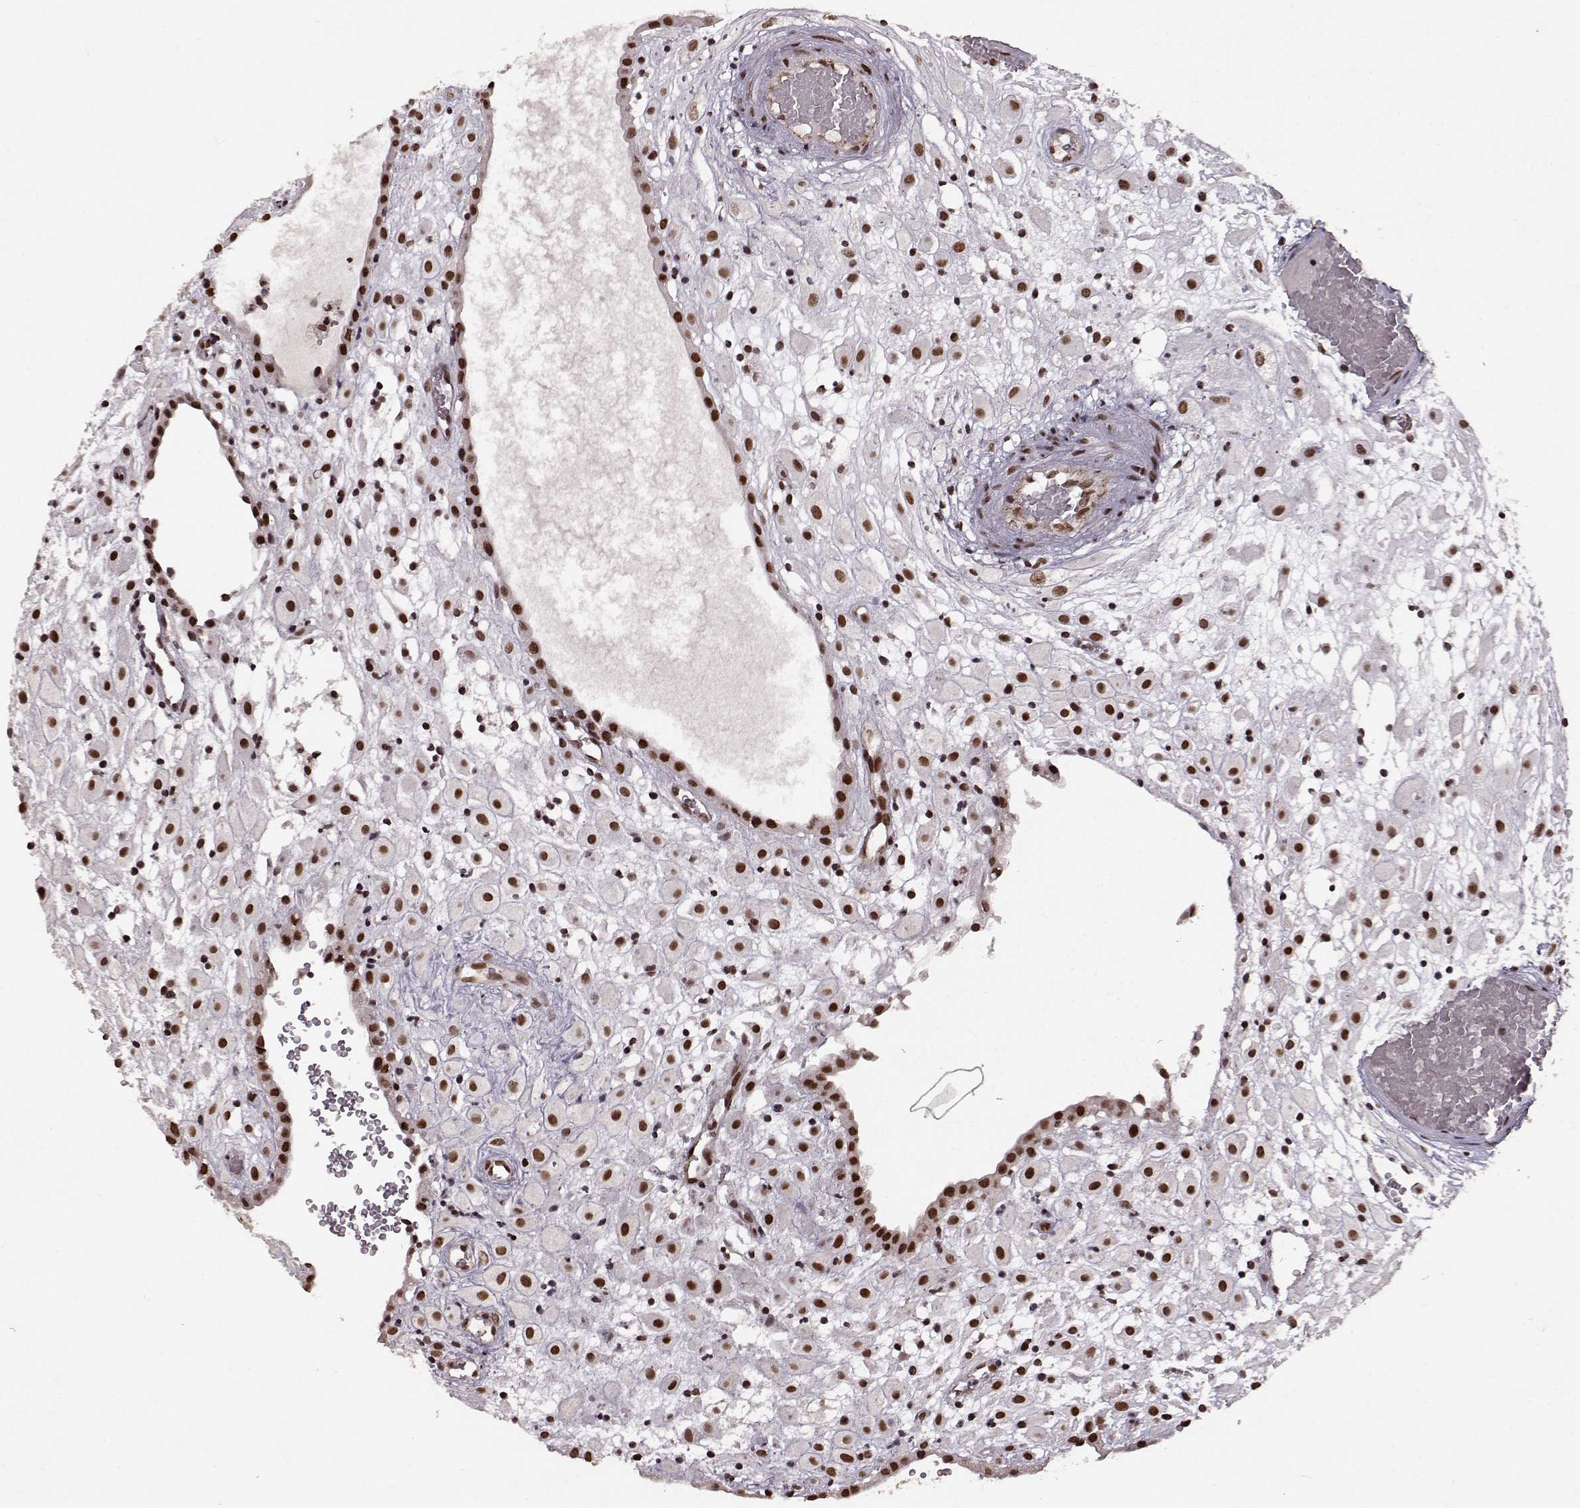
{"staining": {"intensity": "strong", "quantity": ">75%", "location": "nuclear"}, "tissue": "placenta", "cell_type": "Decidual cells", "image_type": "normal", "snomed": [{"axis": "morphology", "description": "Normal tissue, NOS"}, {"axis": "topography", "description": "Placenta"}], "caption": "A high amount of strong nuclear positivity is seen in about >75% of decidual cells in normal placenta.", "gene": "RRAGD", "patient": {"sex": "female", "age": 24}}